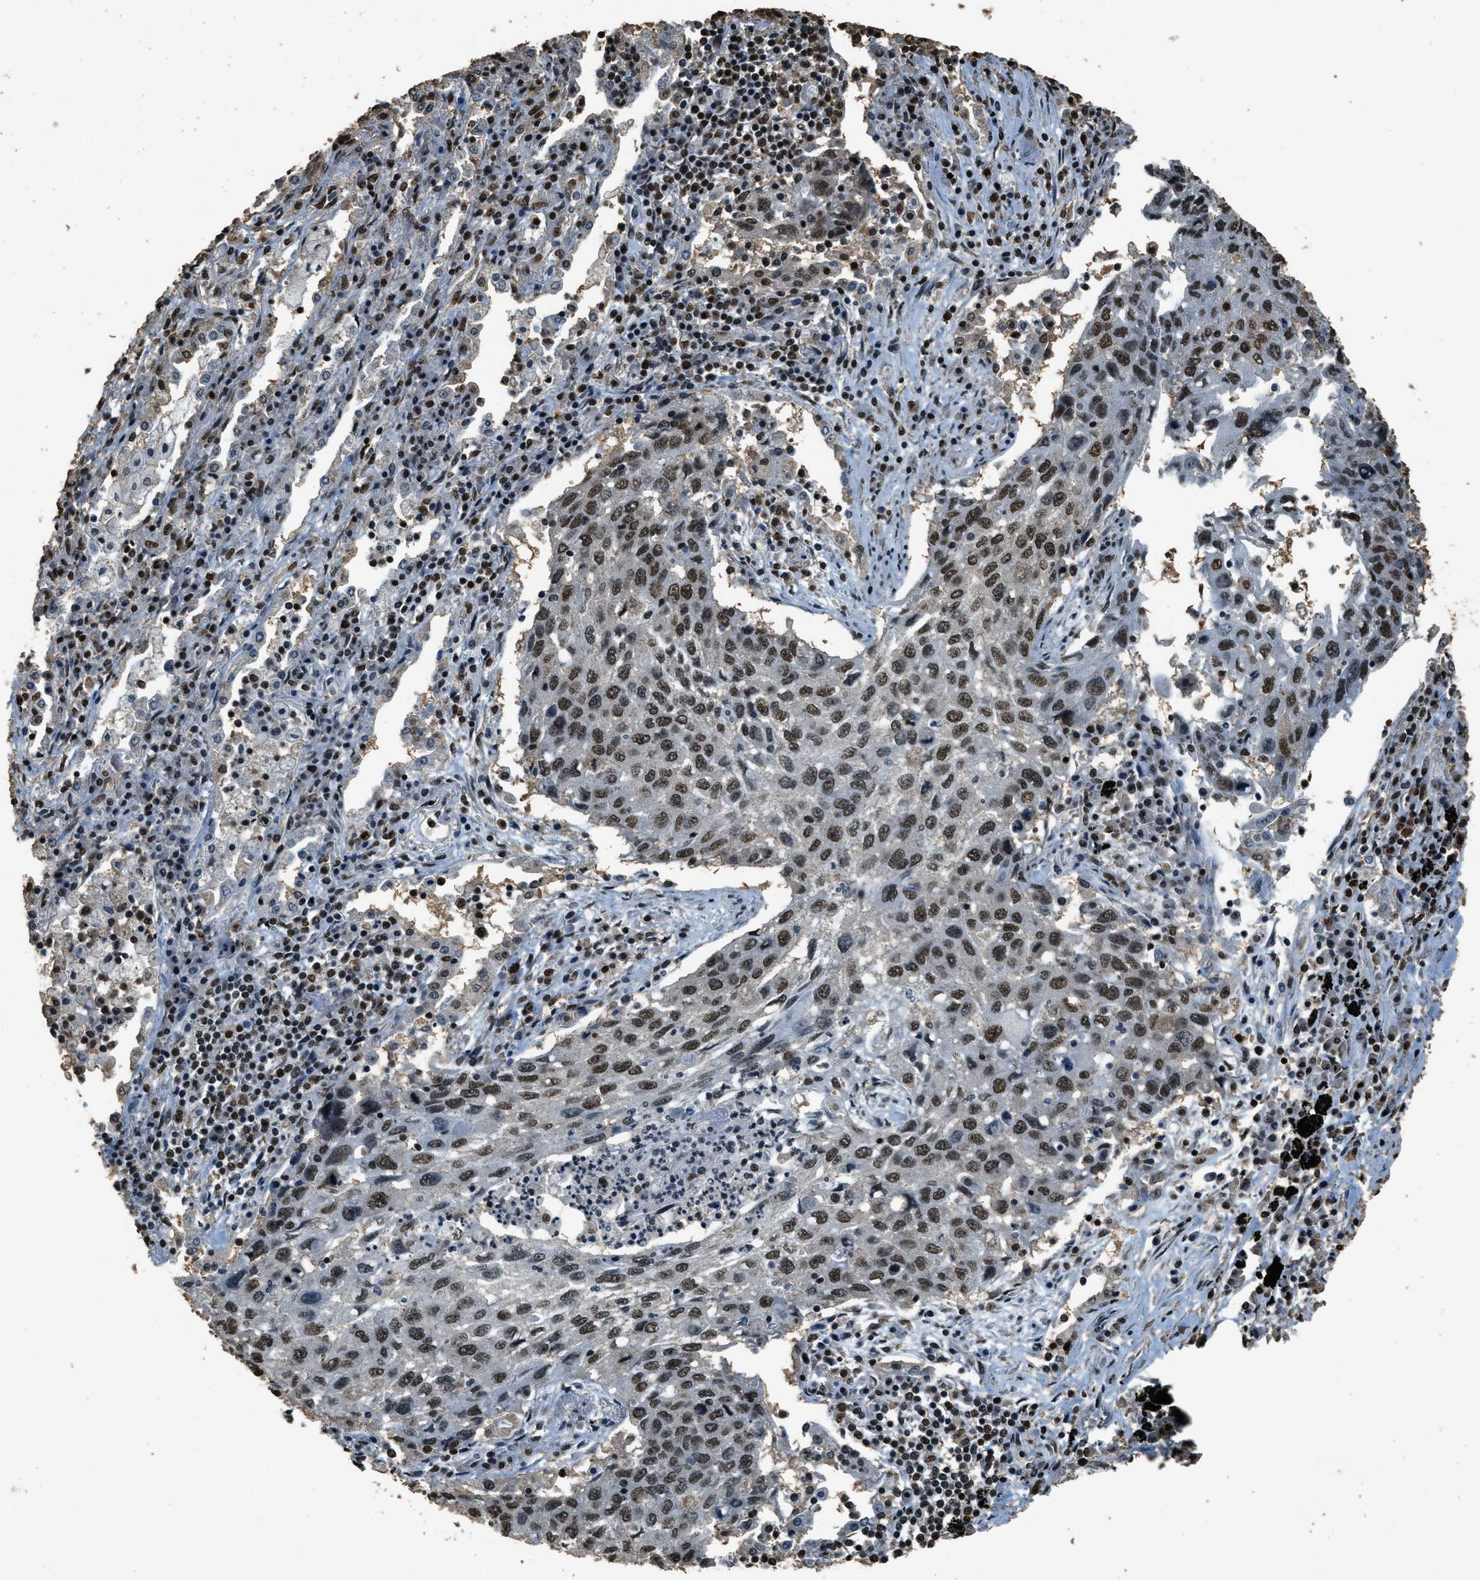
{"staining": {"intensity": "moderate", "quantity": ">75%", "location": "nuclear"}, "tissue": "lung cancer", "cell_type": "Tumor cells", "image_type": "cancer", "snomed": [{"axis": "morphology", "description": "Squamous cell carcinoma, NOS"}, {"axis": "topography", "description": "Lung"}], "caption": "Lung cancer tissue shows moderate nuclear staining in about >75% of tumor cells, visualized by immunohistochemistry.", "gene": "MYB", "patient": {"sex": "female", "age": 63}}